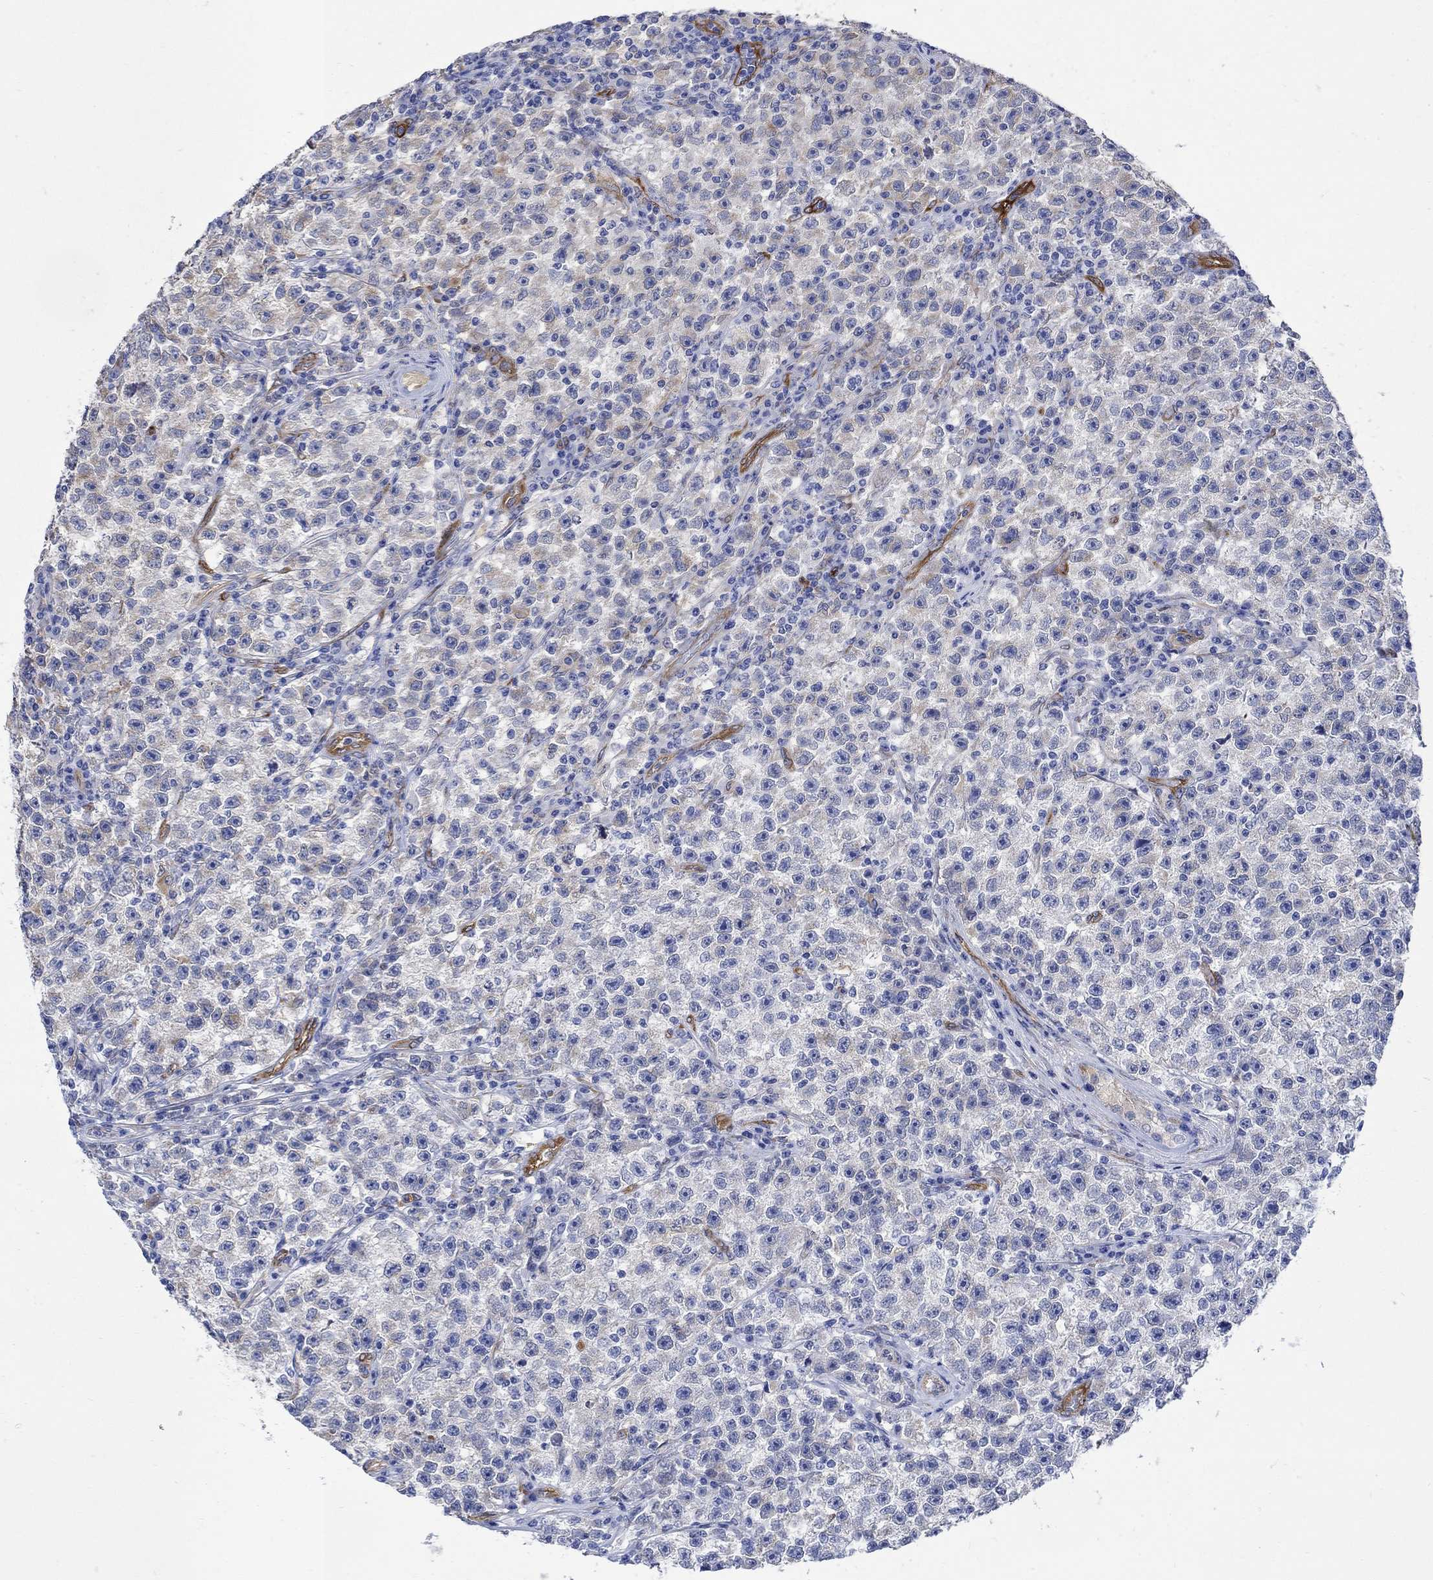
{"staining": {"intensity": "weak", "quantity": "<25%", "location": "cytoplasmic/membranous"}, "tissue": "testis cancer", "cell_type": "Tumor cells", "image_type": "cancer", "snomed": [{"axis": "morphology", "description": "Seminoma, NOS"}, {"axis": "topography", "description": "Testis"}], "caption": "A high-resolution photomicrograph shows immunohistochemistry (IHC) staining of testis seminoma, which shows no significant expression in tumor cells. The staining is performed using DAB (3,3'-diaminobenzidine) brown chromogen with nuclei counter-stained in using hematoxylin.", "gene": "TGM2", "patient": {"sex": "male", "age": 22}}